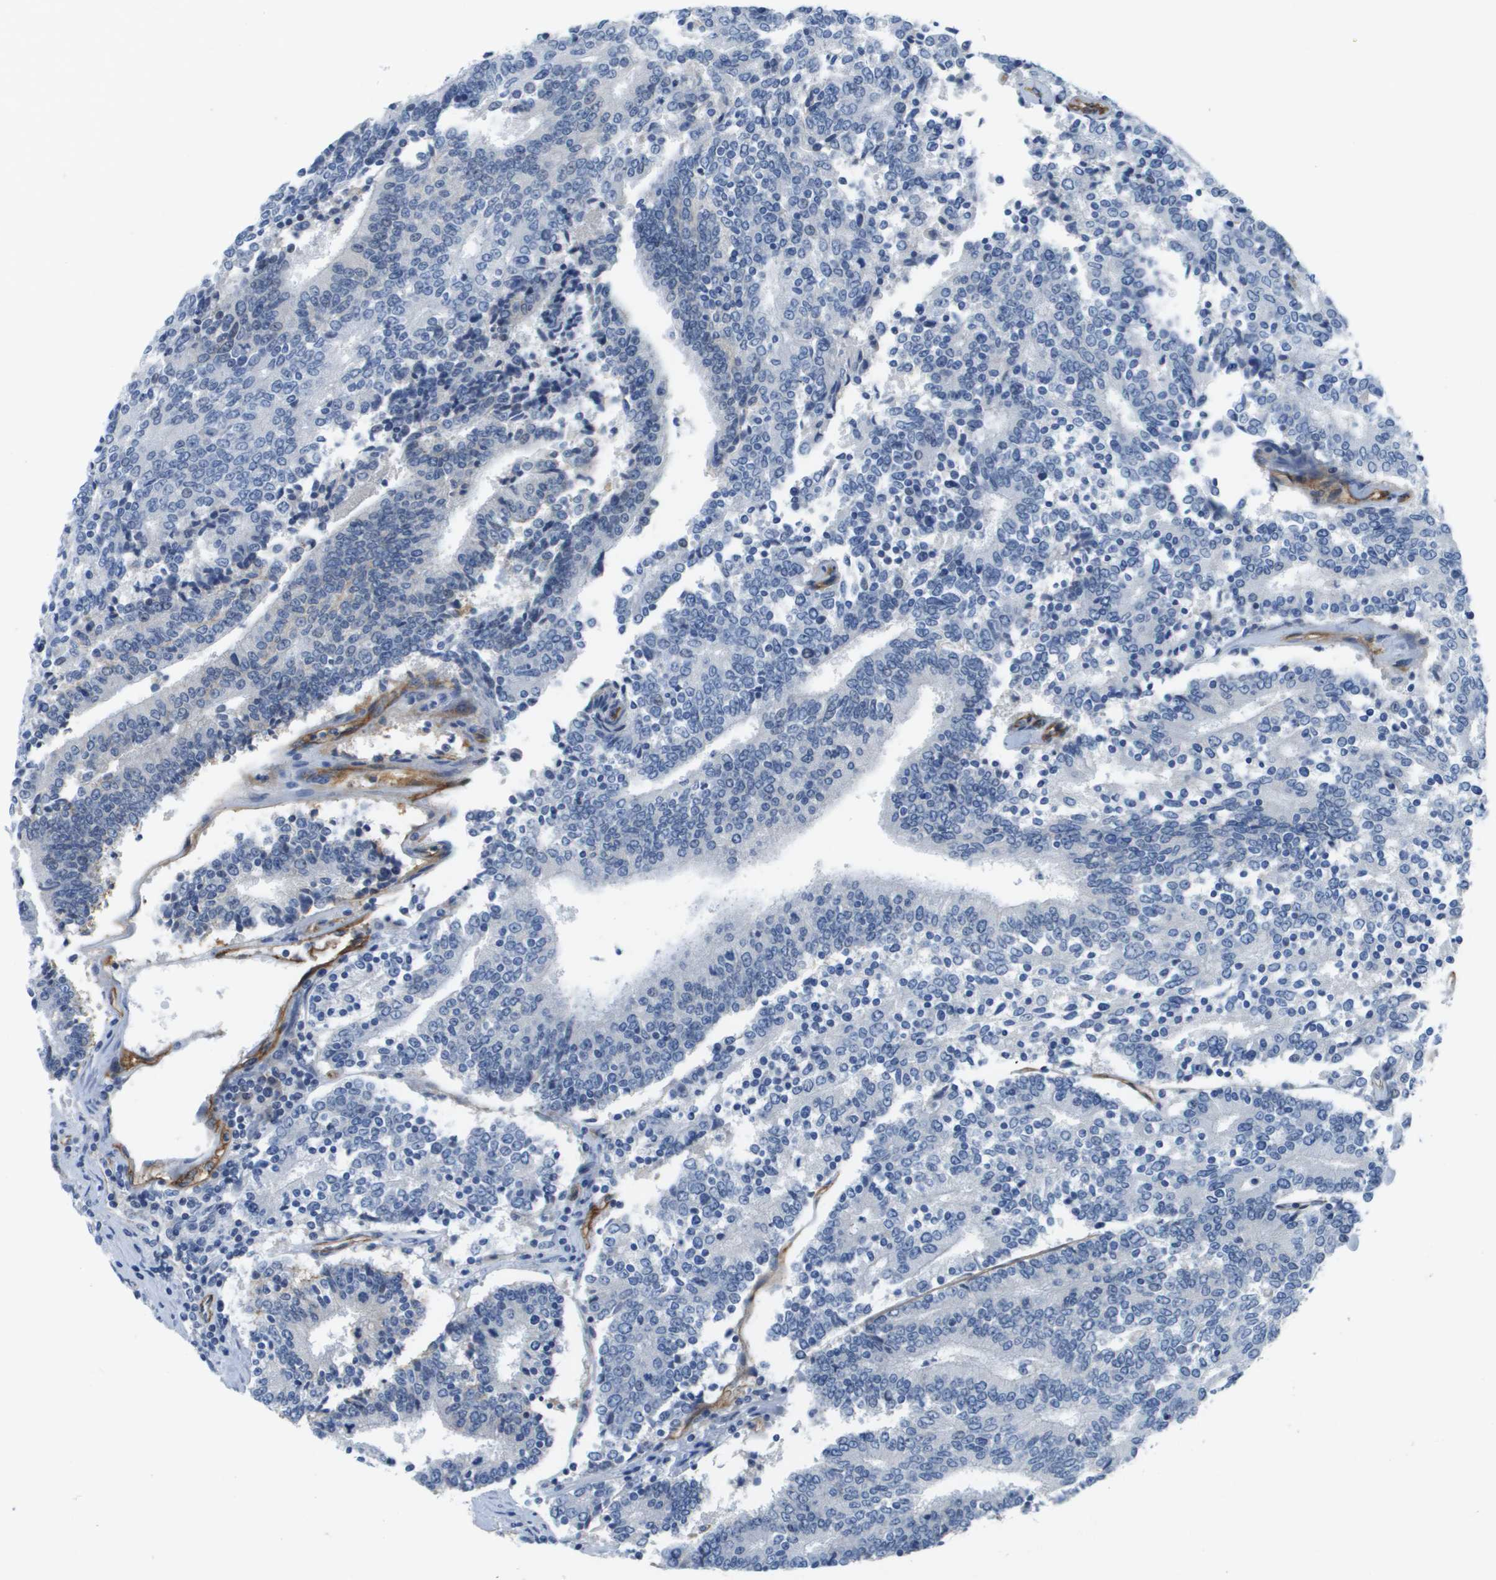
{"staining": {"intensity": "negative", "quantity": "none", "location": "none"}, "tissue": "prostate cancer", "cell_type": "Tumor cells", "image_type": "cancer", "snomed": [{"axis": "morphology", "description": "Normal tissue, NOS"}, {"axis": "morphology", "description": "Adenocarcinoma, High grade"}, {"axis": "topography", "description": "Prostate"}, {"axis": "topography", "description": "Seminal veicle"}], "caption": "An image of human adenocarcinoma (high-grade) (prostate) is negative for staining in tumor cells.", "gene": "ITGA6", "patient": {"sex": "male", "age": 55}}